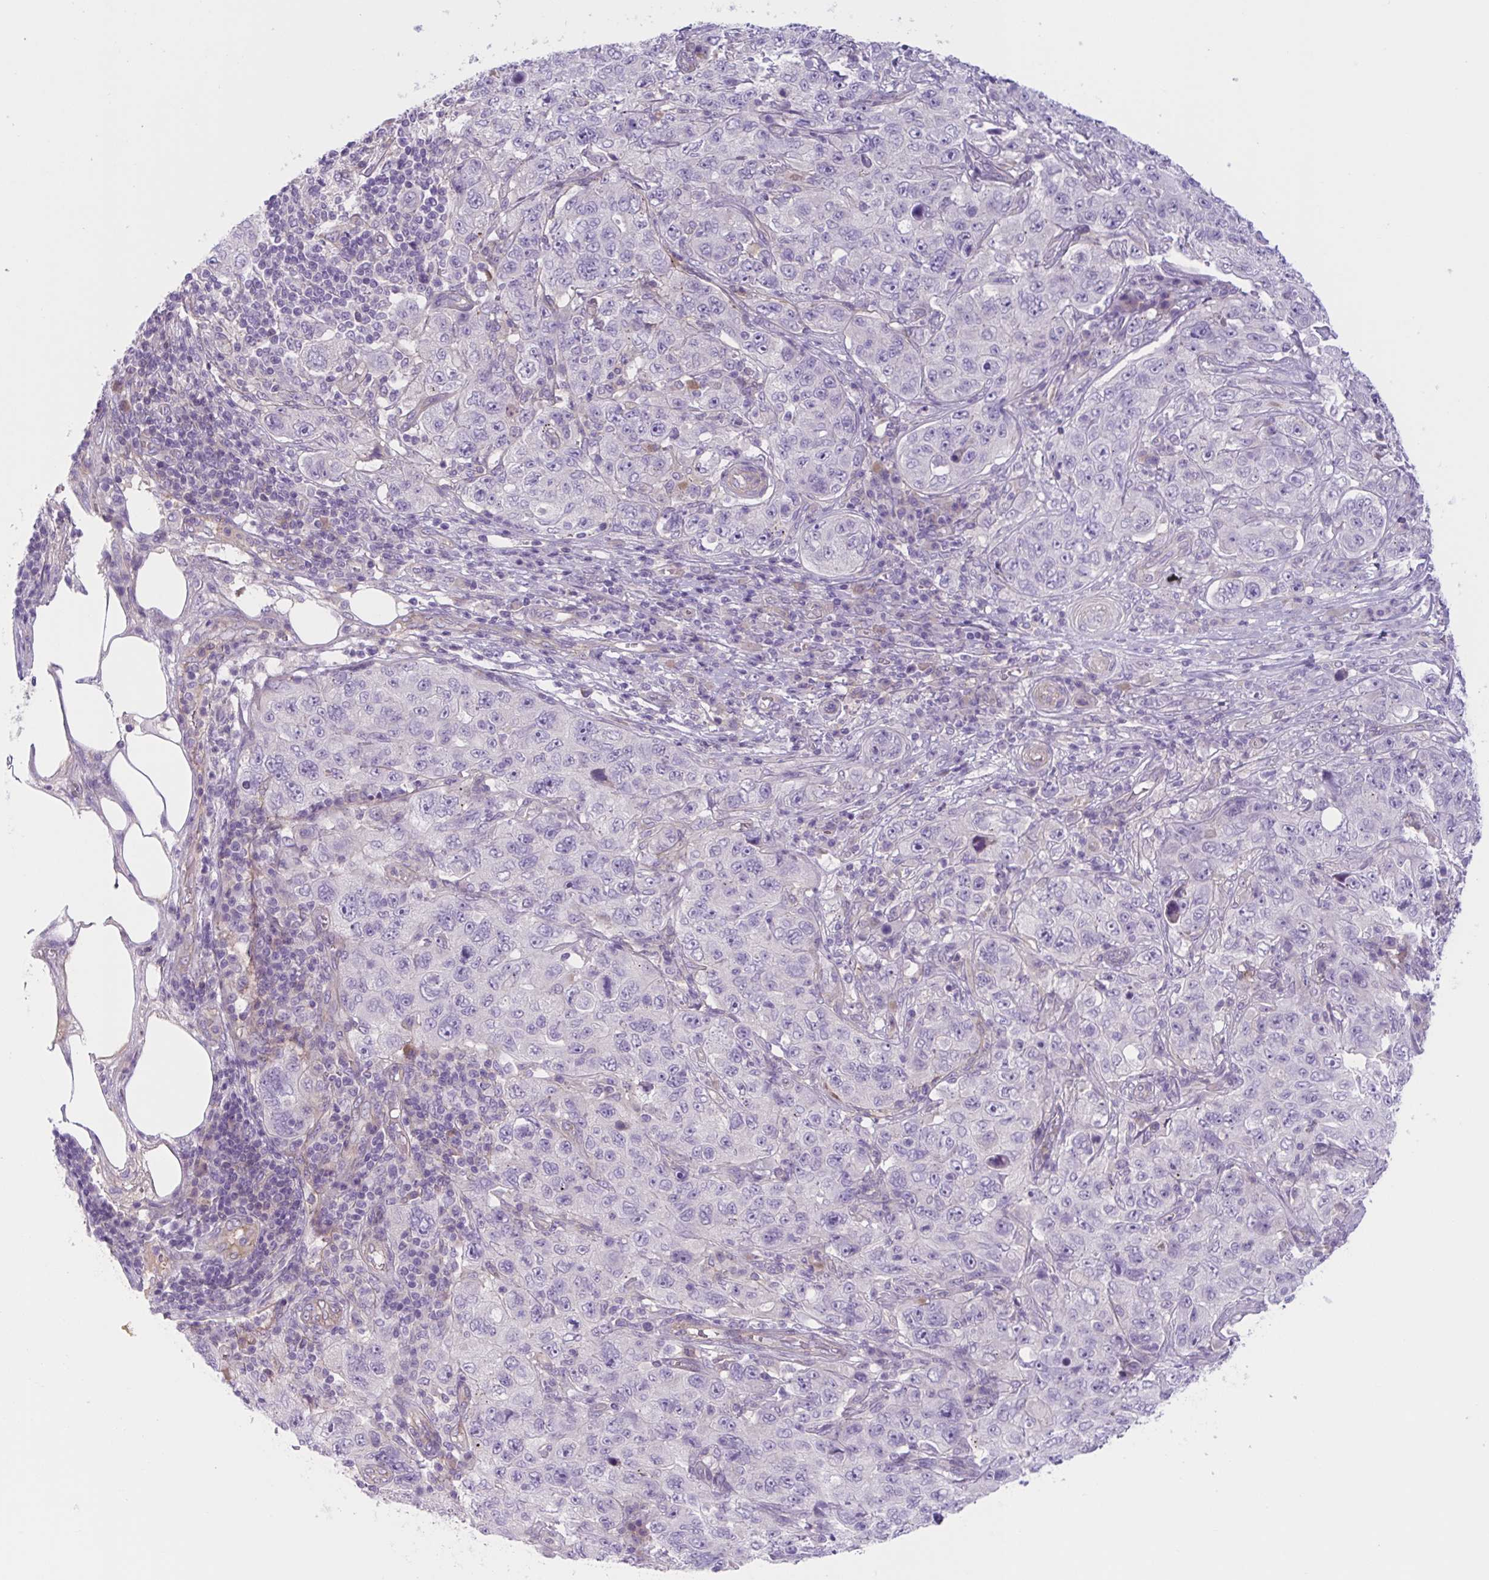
{"staining": {"intensity": "negative", "quantity": "none", "location": "none"}, "tissue": "pancreatic cancer", "cell_type": "Tumor cells", "image_type": "cancer", "snomed": [{"axis": "morphology", "description": "Adenocarcinoma, NOS"}, {"axis": "topography", "description": "Pancreas"}], "caption": "A photomicrograph of human pancreatic adenocarcinoma is negative for staining in tumor cells.", "gene": "TTC7B", "patient": {"sex": "male", "age": 68}}